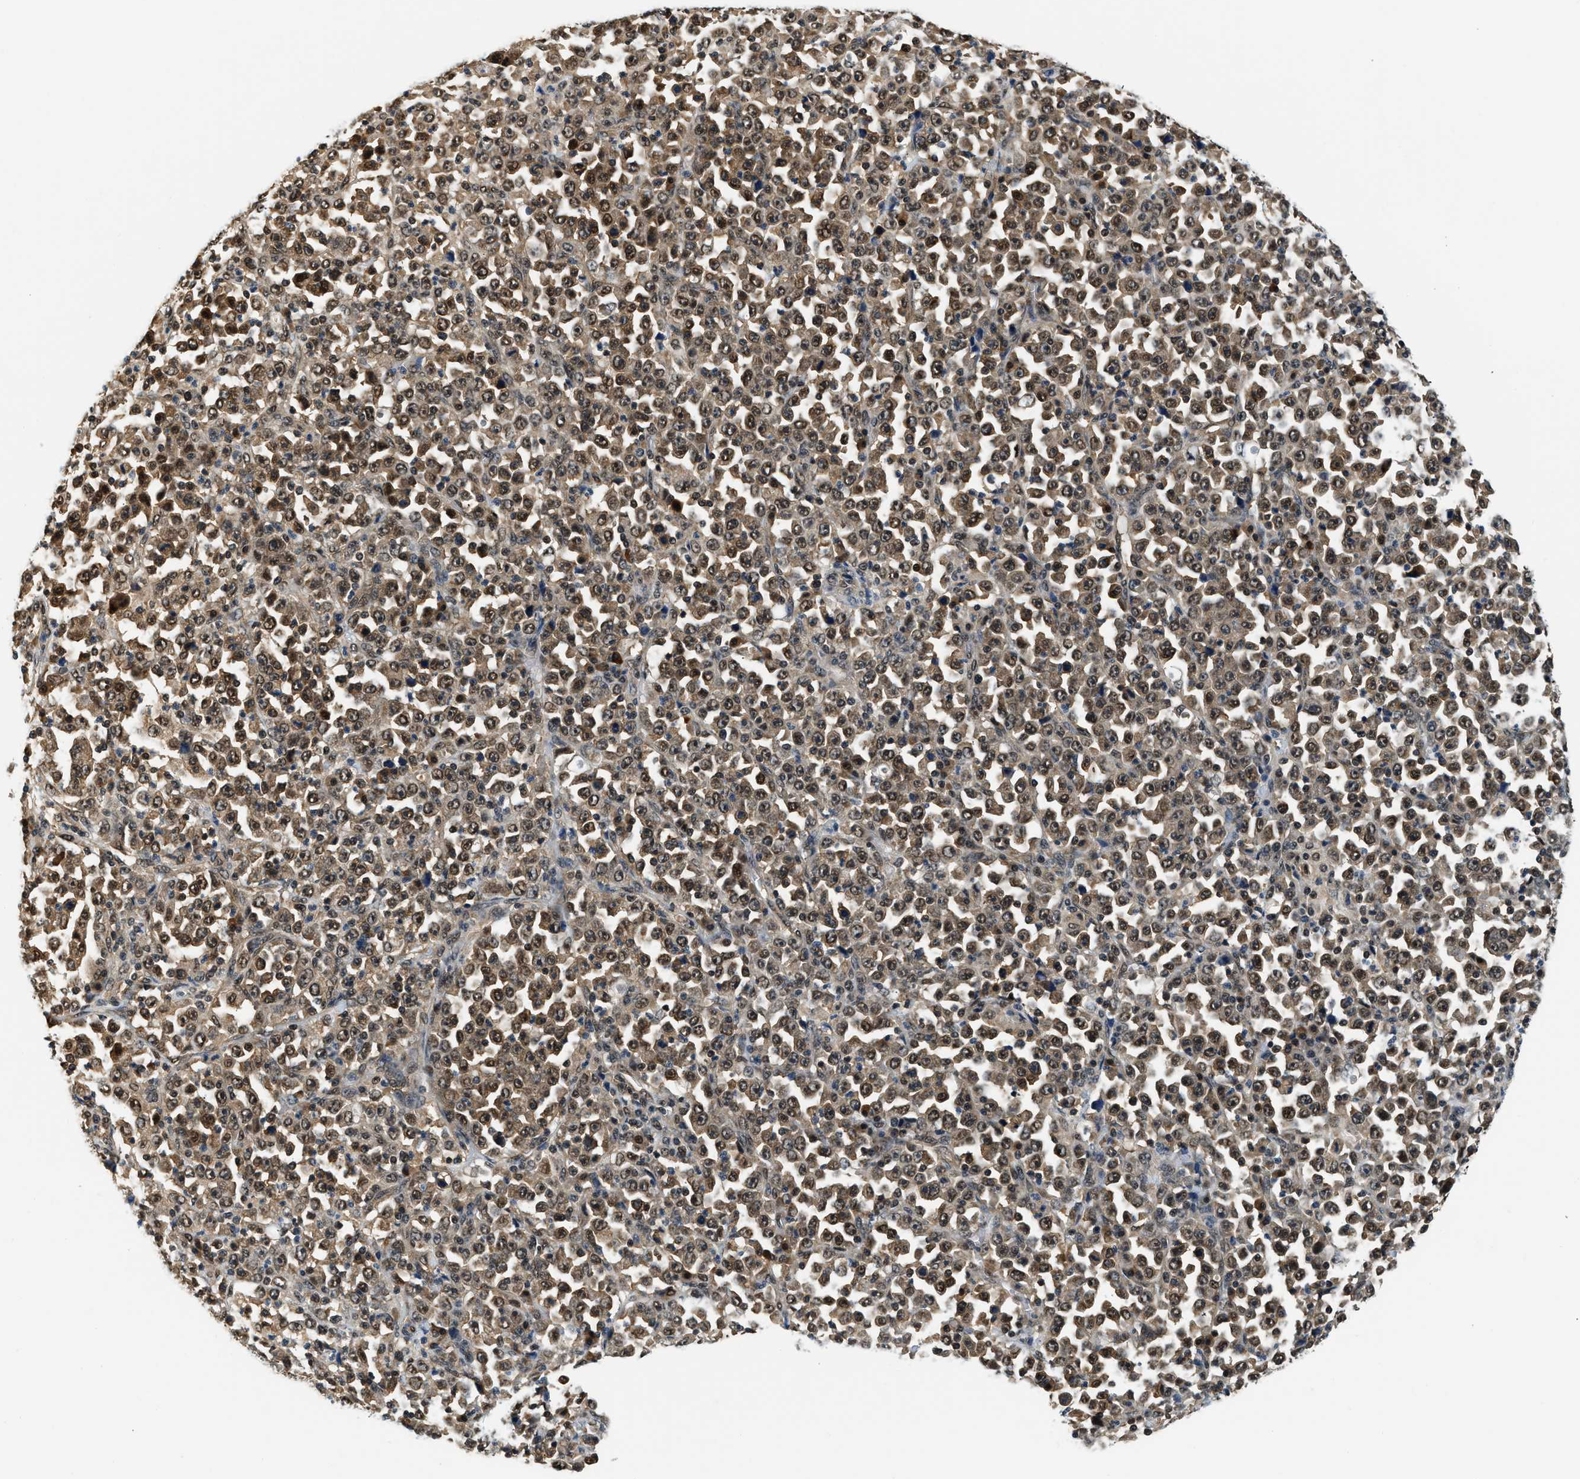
{"staining": {"intensity": "strong", "quantity": "25%-75%", "location": "cytoplasmic/membranous,nuclear"}, "tissue": "stomach cancer", "cell_type": "Tumor cells", "image_type": "cancer", "snomed": [{"axis": "morphology", "description": "Normal tissue, NOS"}, {"axis": "morphology", "description": "Adenocarcinoma, NOS"}, {"axis": "topography", "description": "Stomach, upper"}, {"axis": "topography", "description": "Stomach"}], "caption": "Protein analysis of stomach adenocarcinoma tissue exhibits strong cytoplasmic/membranous and nuclear expression in about 25%-75% of tumor cells. The staining was performed using DAB (3,3'-diaminobenzidine) to visualize the protein expression in brown, while the nuclei were stained in blue with hematoxylin (Magnification: 20x).", "gene": "PSMD3", "patient": {"sex": "male", "age": 59}}